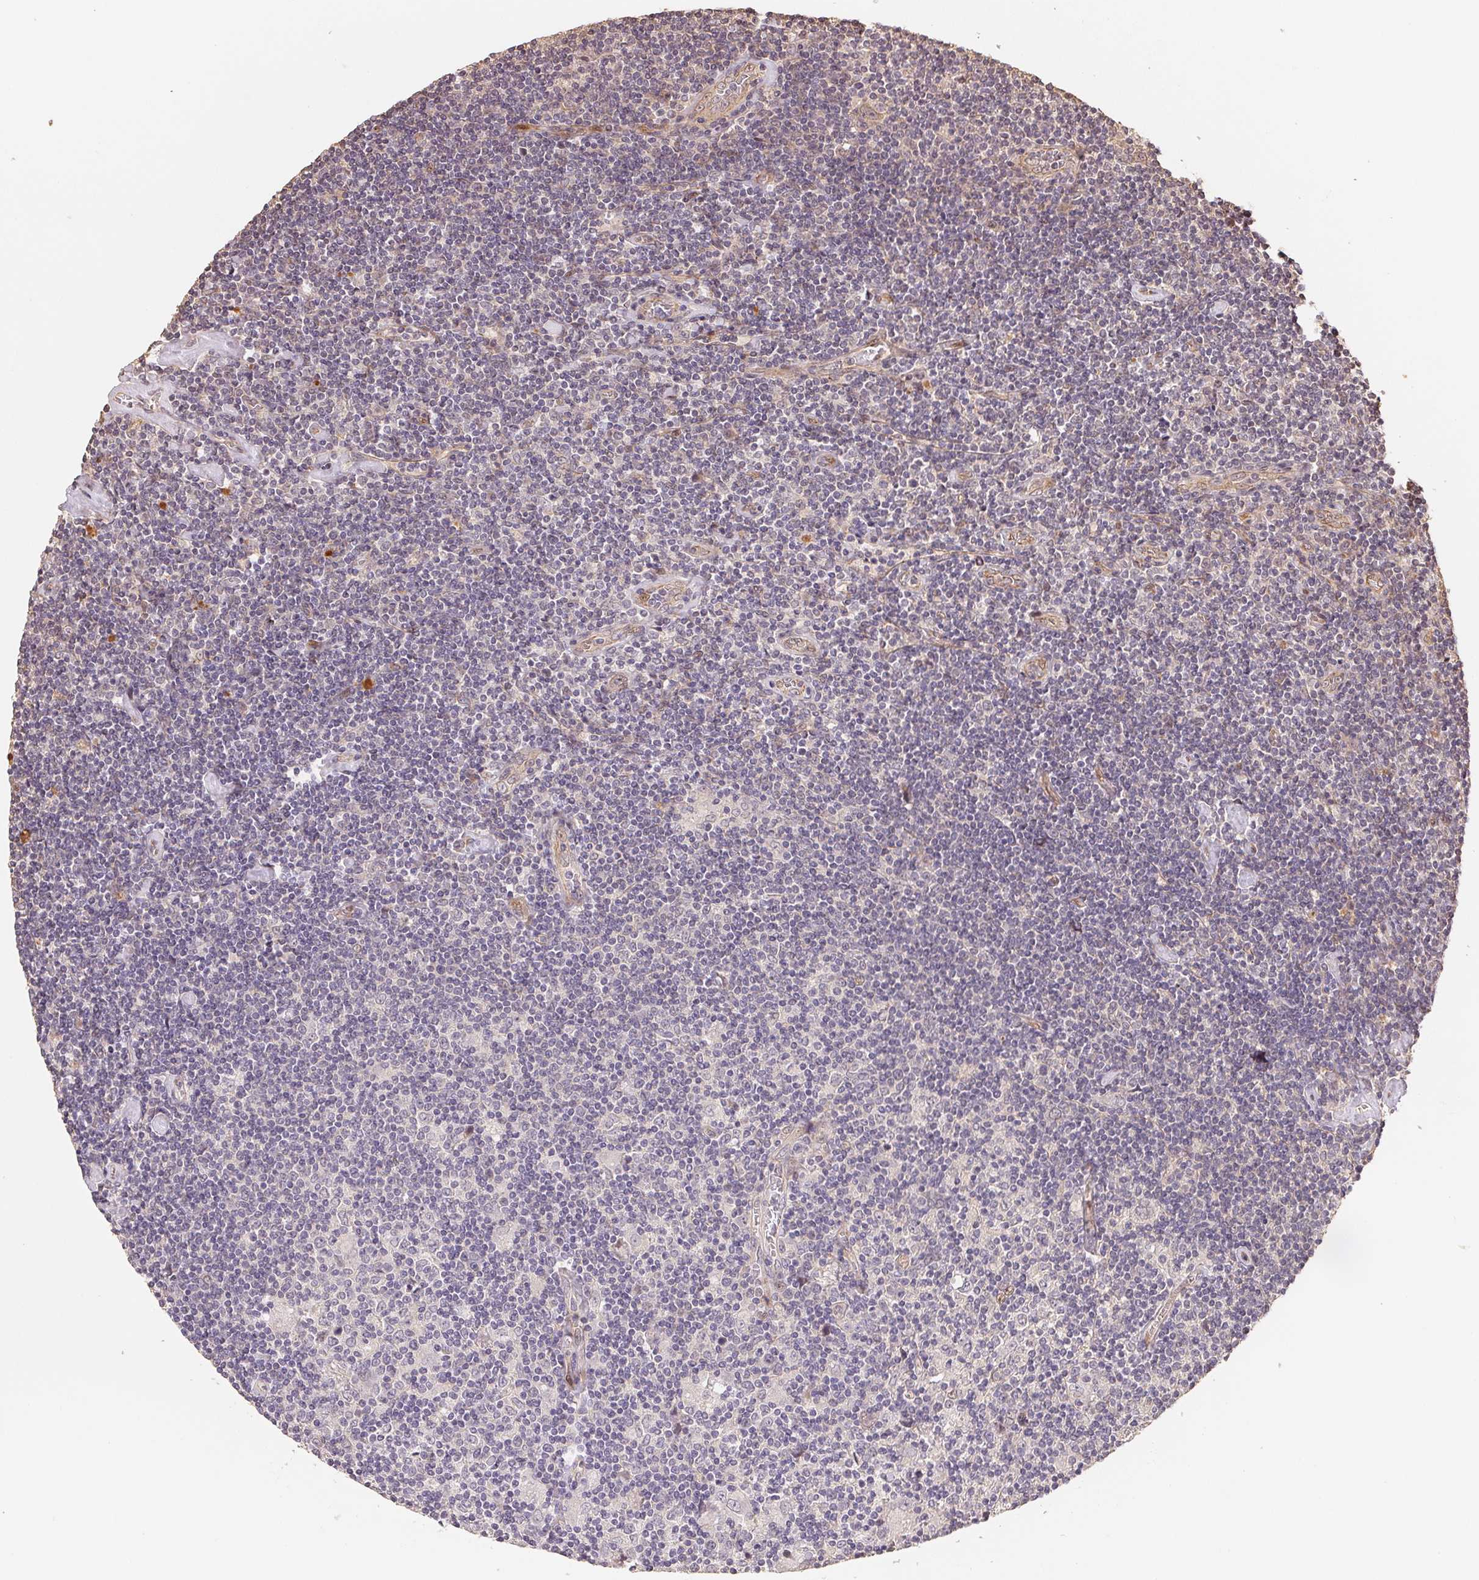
{"staining": {"intensity": "negative", "quantity": "none", "location": "none"}, "tissue": "lymphoma", "cell_type": "Tumor cells", "image_type": "cancer", "snomed": [{"axis": "morphology", "description": "Hodgkin's disease, NOS"}, {"axis": "topography", "description": "Lymph node"}], "caption": "DAB (3,3'-diaminobenzidine) immunohistochemical staining of lymphoma demonstrates no significant positivity in tumor cells.", "gene": "TMEM222", "patient": {"sex": "male", "age": 40}}